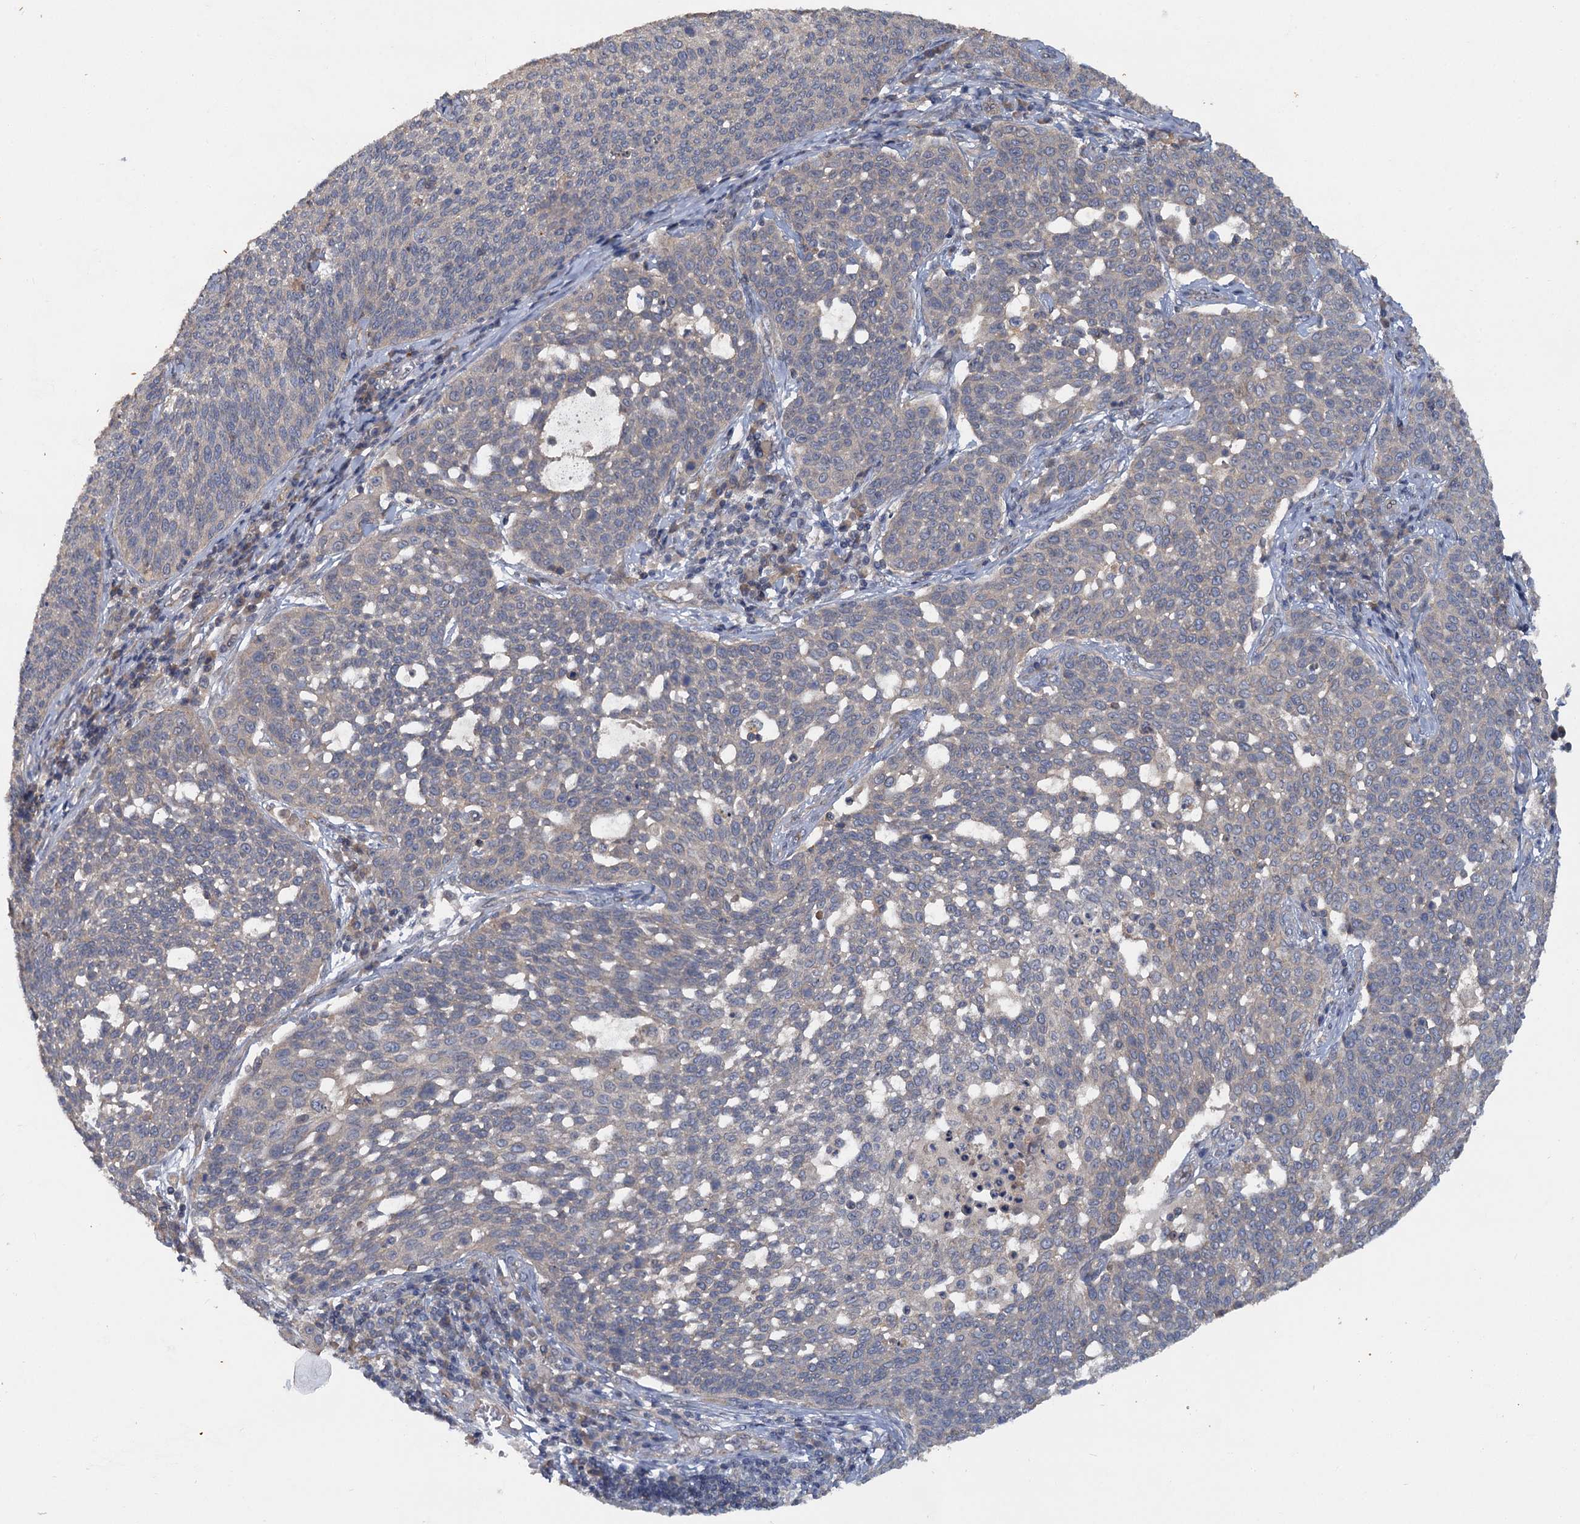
{"staining": {"intensity": "weak", "quantity": "<25%", "location": "cytoplasmic/membranous"}, "tissue": "cervical cancer", "cell_type": "Tumor cells", "image_type": "cancer", "snomed": [{"axis": "morphology", "description": "Squamous cell carcinoma, NOS"}, {"axis": "topography", "description": "Cervix"}], "caption": "Tumor cells show no significant positivity in squamous cell carcinoma (cervical).", "gene": "ZNF324", "patient": {"sex": "female", "age": 34}}